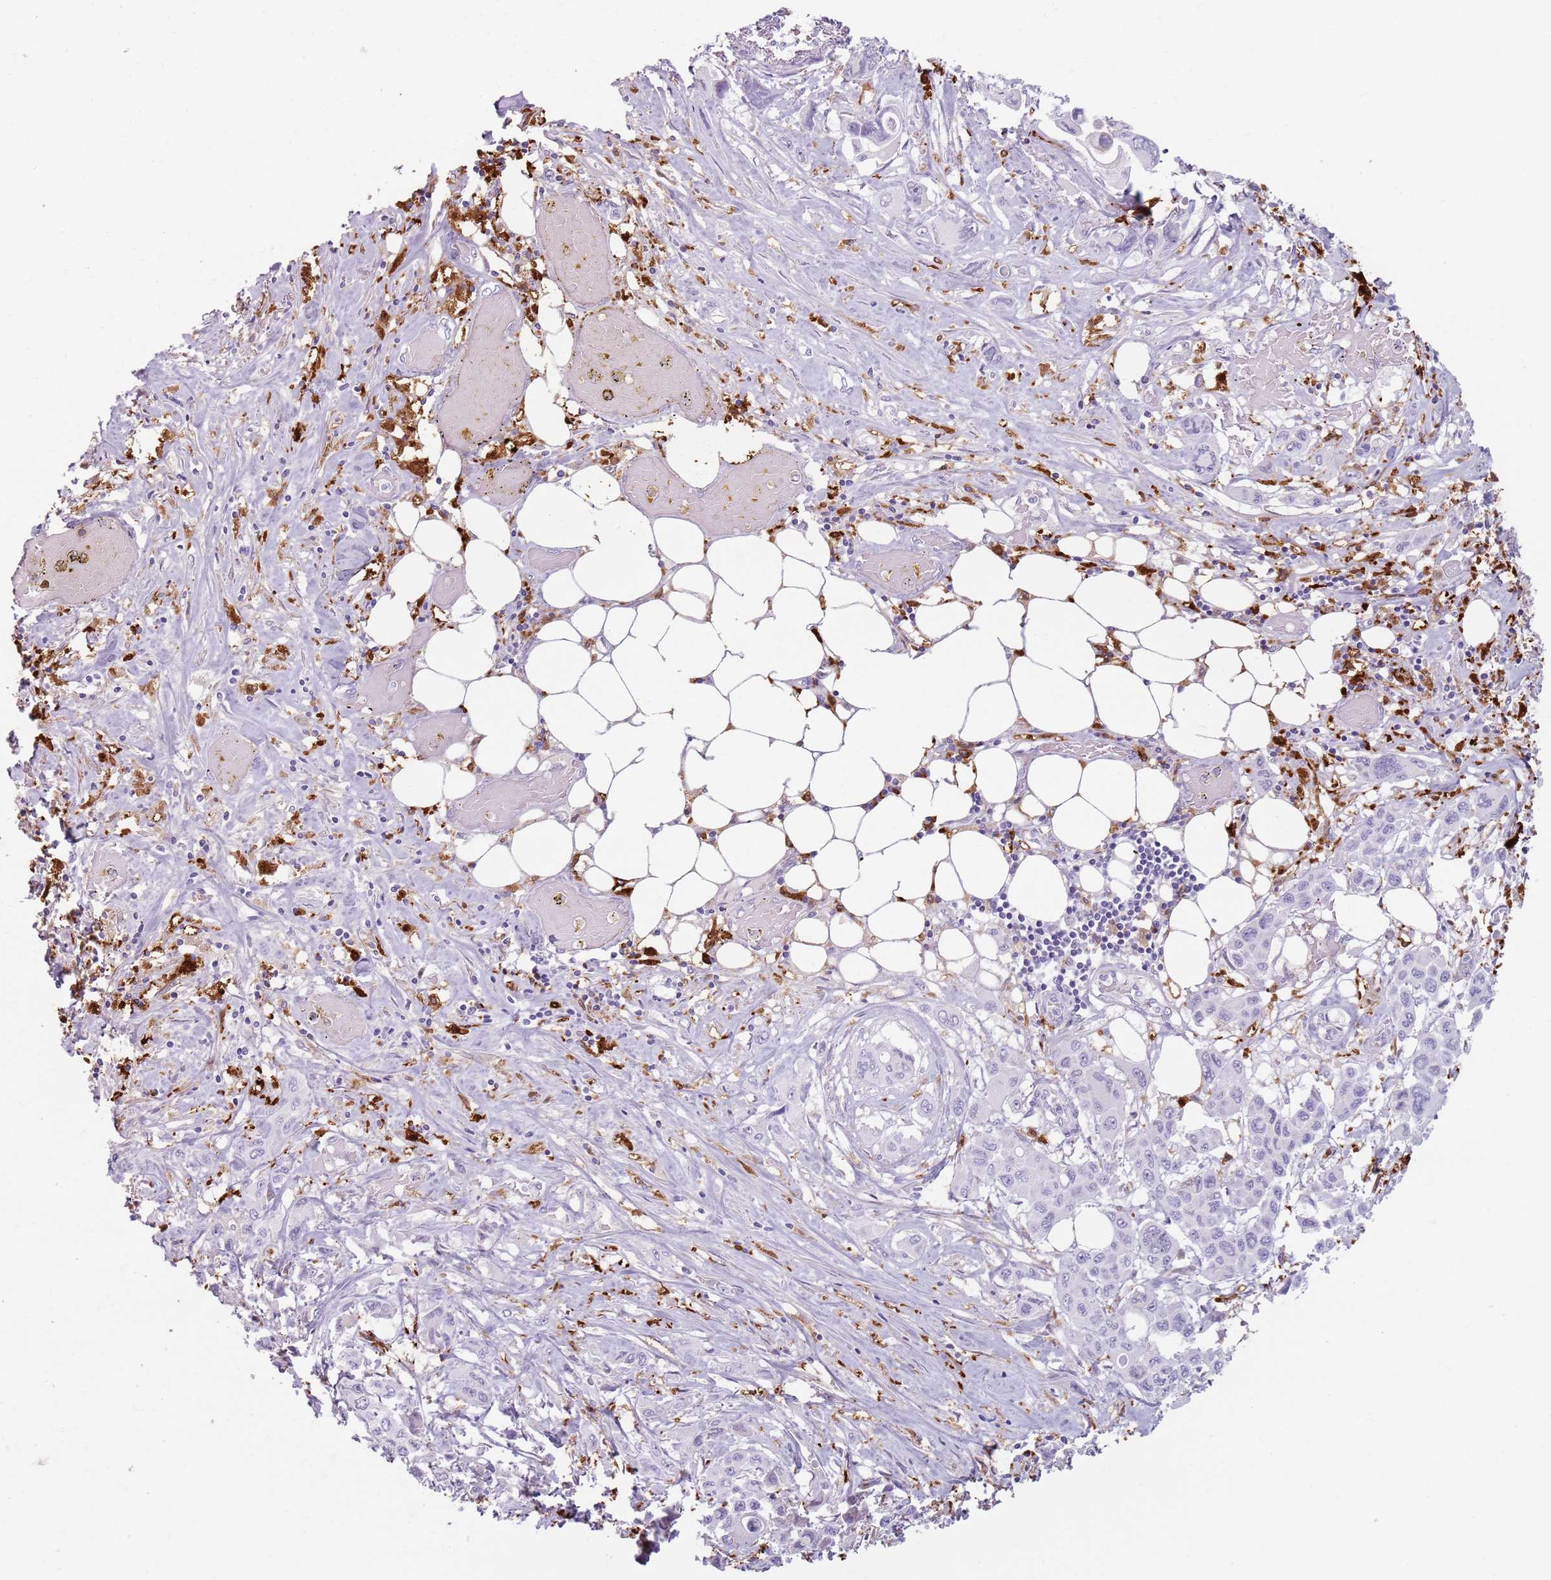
{"staining": {"intensity": "negative", "quantity": "none", "location": "none"}, "tissue": "pancreatic cancer", "cell_type": "Tumor cells", "image_type": "cancer", "snomed": [{"axis": "morphology", "description": "Adenocarcinoma, NOS"}, {"axis": "topography", "description": "Pancreas"}], "caption": "Tumor cells show no significant staining in pancreatic cancer.", "gene": "GDPGP1", "patient": {"sex": "male", "age": 92}}